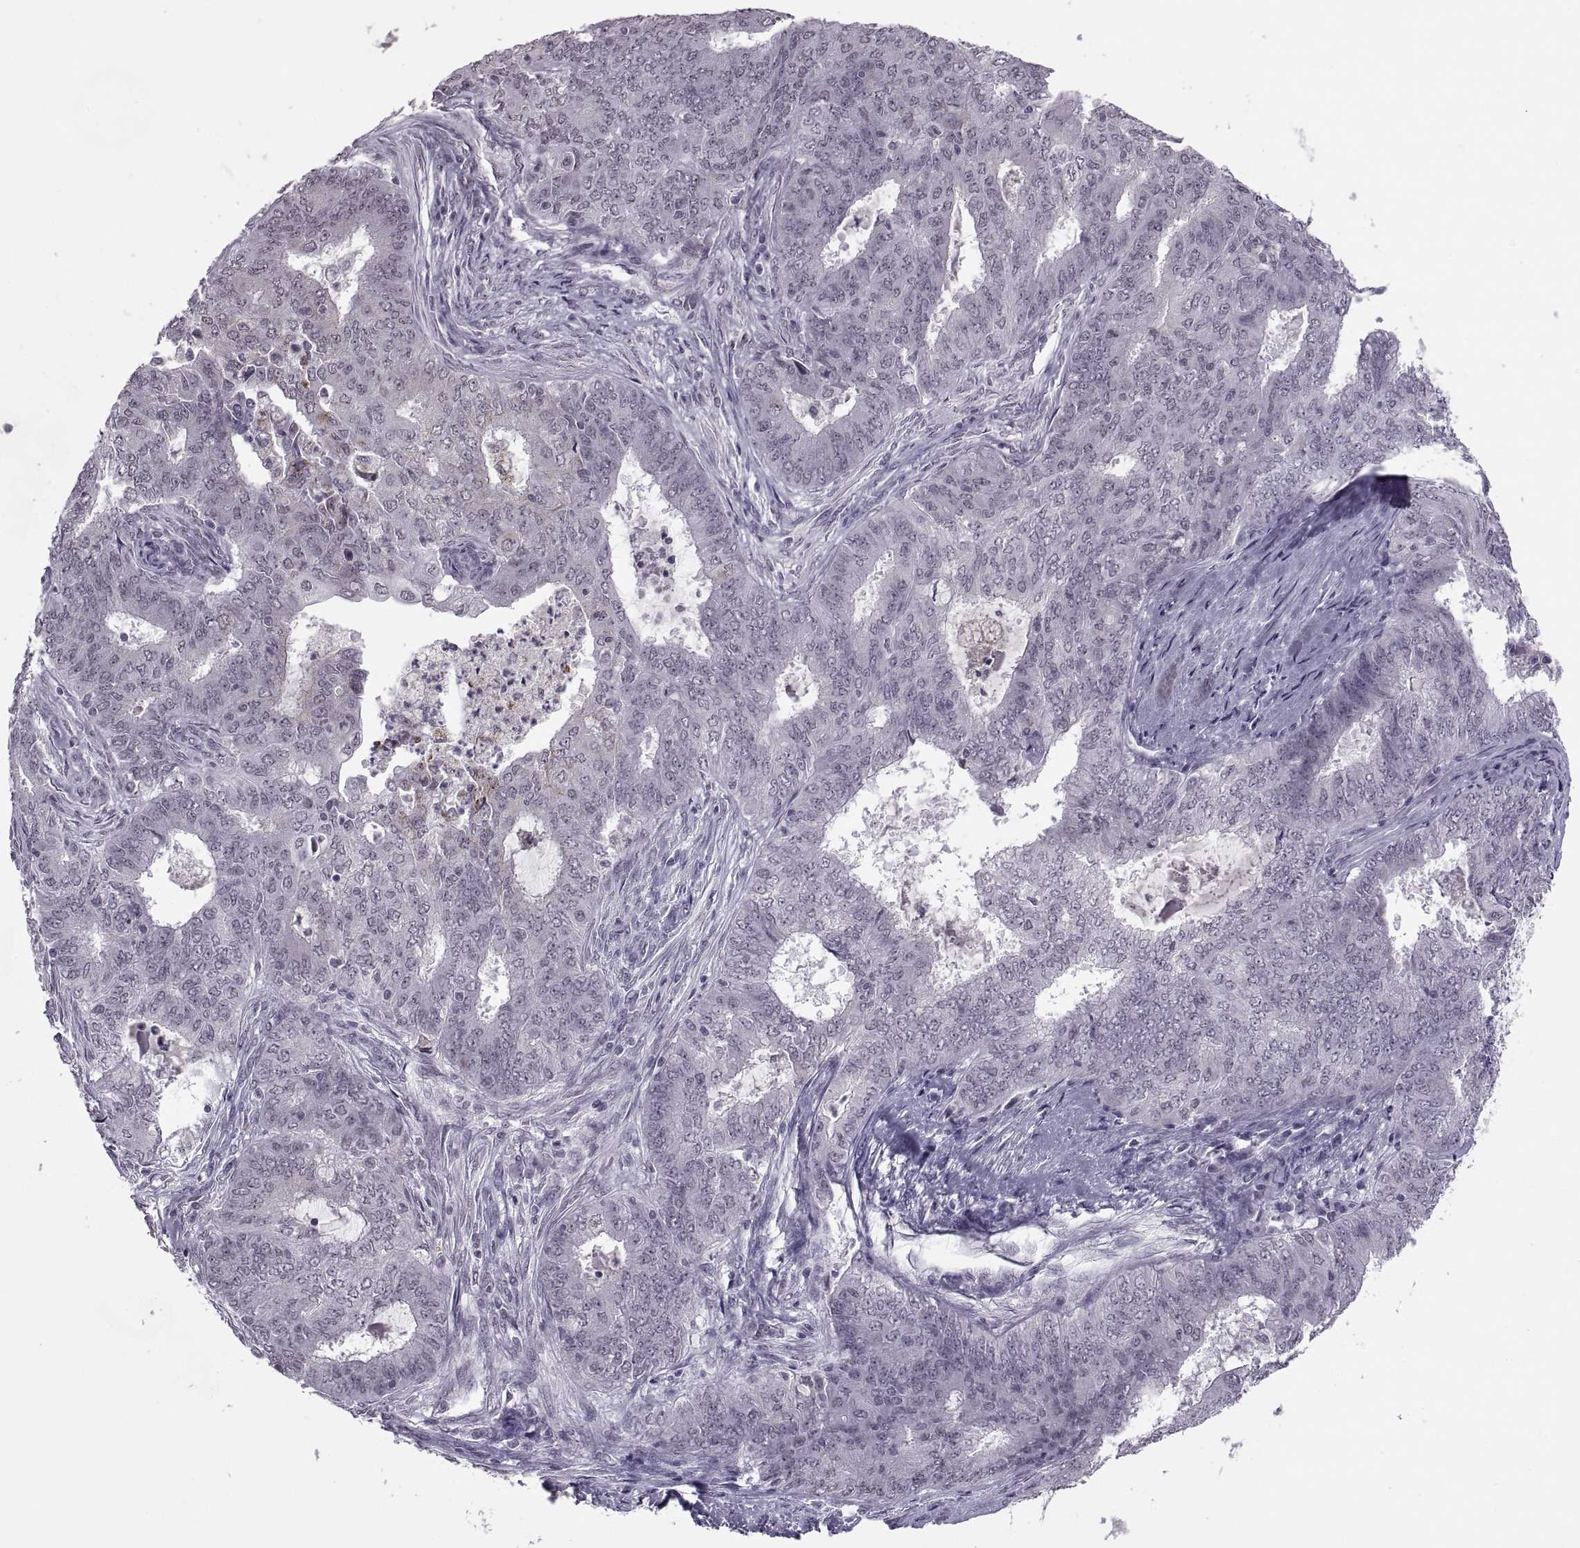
{"staining": {"intensity": "negative", "quantity": "none", "location": "none"}, "tissue": "endometrial cancer", "cell_type": "Tumor cells", "image_type": "cancer", "snomed": [{"axis": "morphology", "description": "Adenocarcinoma, NOS"}, {"axis": "topography", "description": "Endometrium"}], "caption": "An immunohistochemistry image of endometrial cancer is shown. There is no staining in tumor cells of endometrial cancer.", "gene": "OTP", "patient": {"sex": "female", "age": 62}}